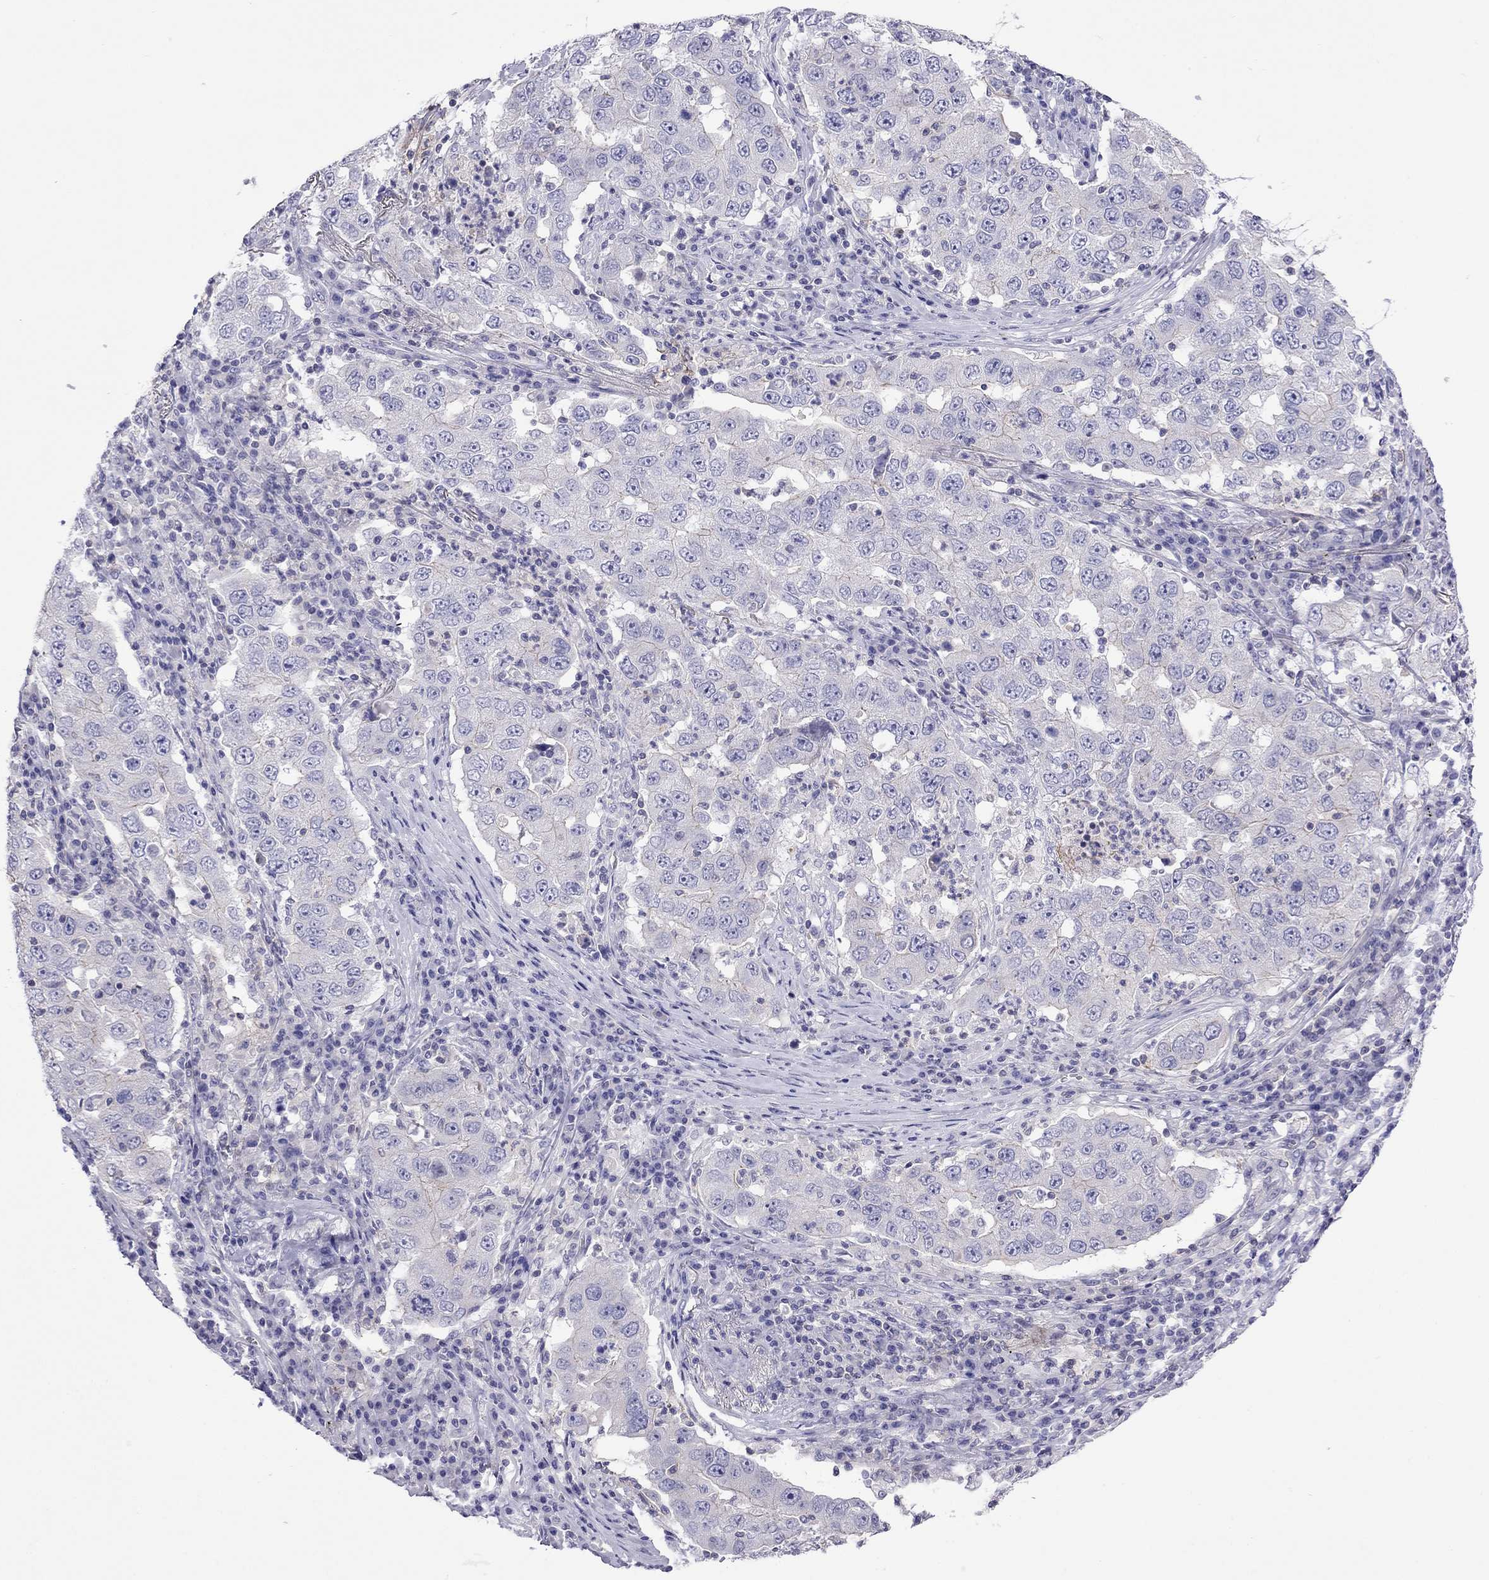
{"staining": {"intensity": "negative", "quantity": "none", "location": "none"}, "tissue": "lung cancer", "cell_type": "Tumor cells", "image_type": "cancer", "snomed": [{"axis": "morphology", "description": "Adenocarcinoma, NOS"}, {"axis": "topography", "description": "Lung"}], "caption": "DAB (3,3'-diaminobenzidine) immunohistochemical staining of adenocarcinoma (lung) exhibits no significant positivity in tumor cells.", "gene": "STAR", "patient": {"sex": "male", "age": 73}}